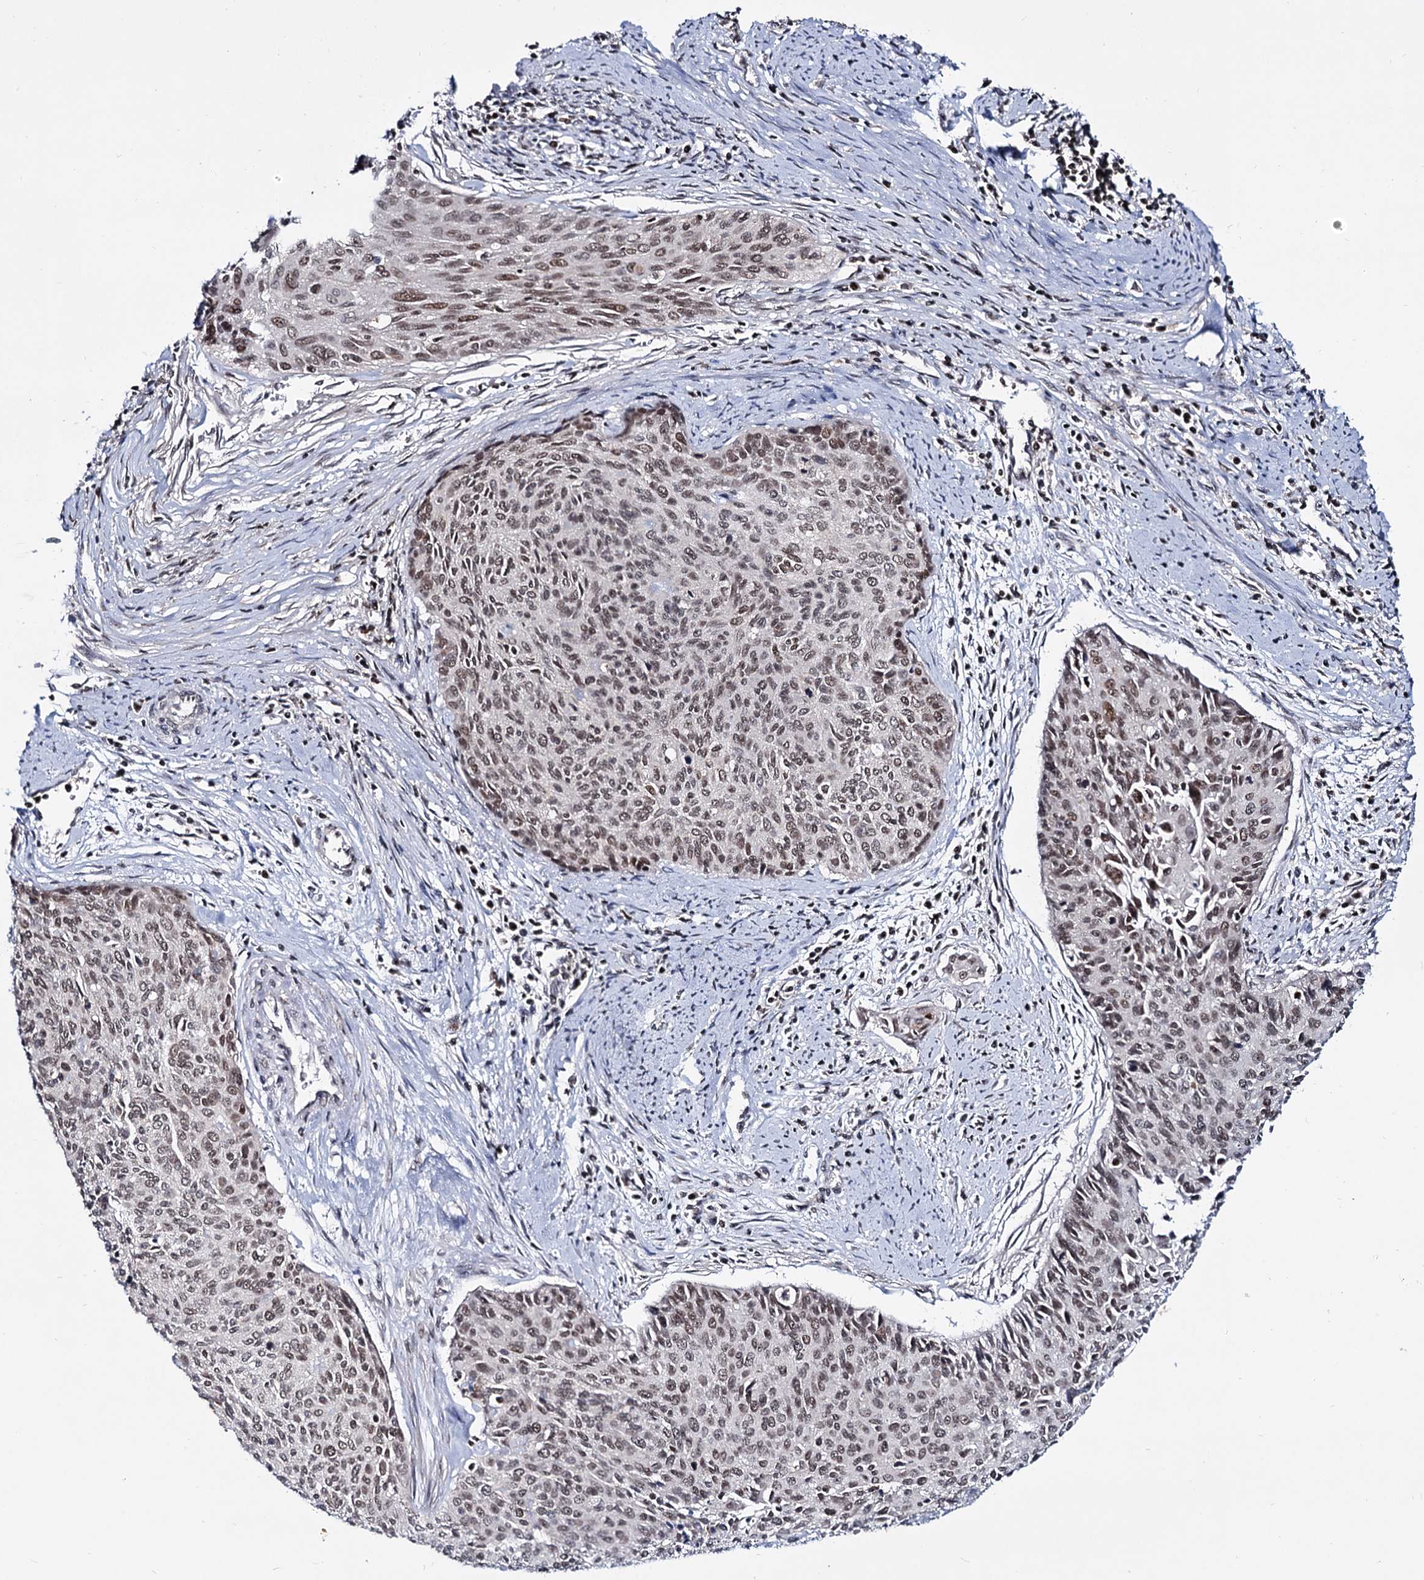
{"staining": {"intensity": "moderate", "quantity": ">75%", "location": "nuclear"}, "tissue": "cervical cancer", "cell_type": "Tumor cells", "image_type": "cancer", "snomed": [{"axis": "morphology", "description": "Squamous cell carcinoma, NOS"}, {"axis": "topography", "description": "Cervix"}], "caption": "Brown immunohistochemical staining in cervical cancer (squamous cell carcinoma) demonstrates moderate nuclear positivity in approximately >75% of tumor cells.", "gene": "SMCHD1", "patient": {"sex": "female", "age": 55}}